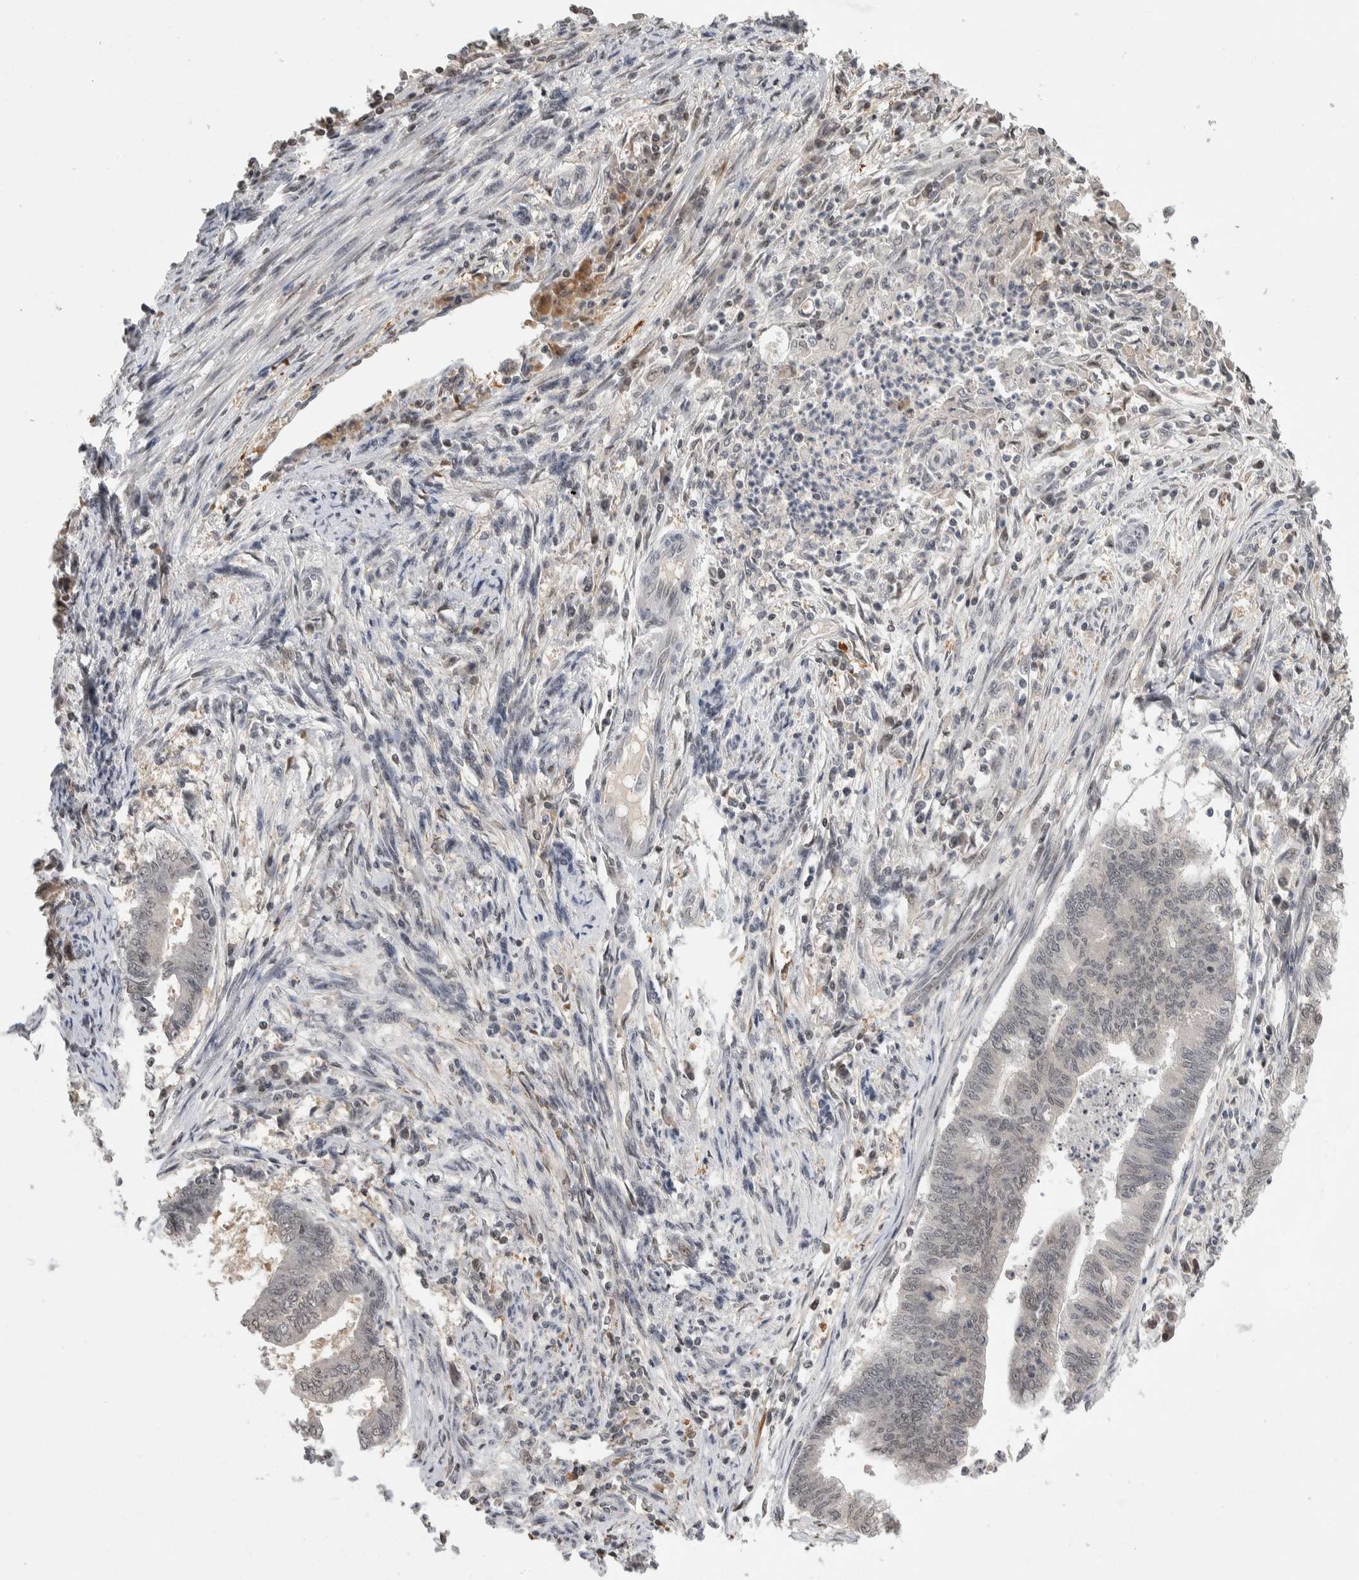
{"staining": {"intensity": "weak", "quantity": "<25%", "location": "nuclear"}, "tissue": "endometrial cancer", "cell_type": "Tumor cells", "image_type": "cancer", "snomed": [{"axis": "morphology", "description": "Polyp, NOS"}, {"axis": "morphology", "description": "Adenocarcinoma, NOS"}, {"axis": "morphology", "description": "Adenoma, NOS"}, {"axis": "topography", "description": "Endometrium"}], "caption": "A high-resolution photomicrograph shows immunohistochemistry (IHC) staining of polyp (endometrial), which reveals no significant positivity in tumor cells.", "gene": "ZSCAN21", "patient": {"sex": "female", "age": 79}}